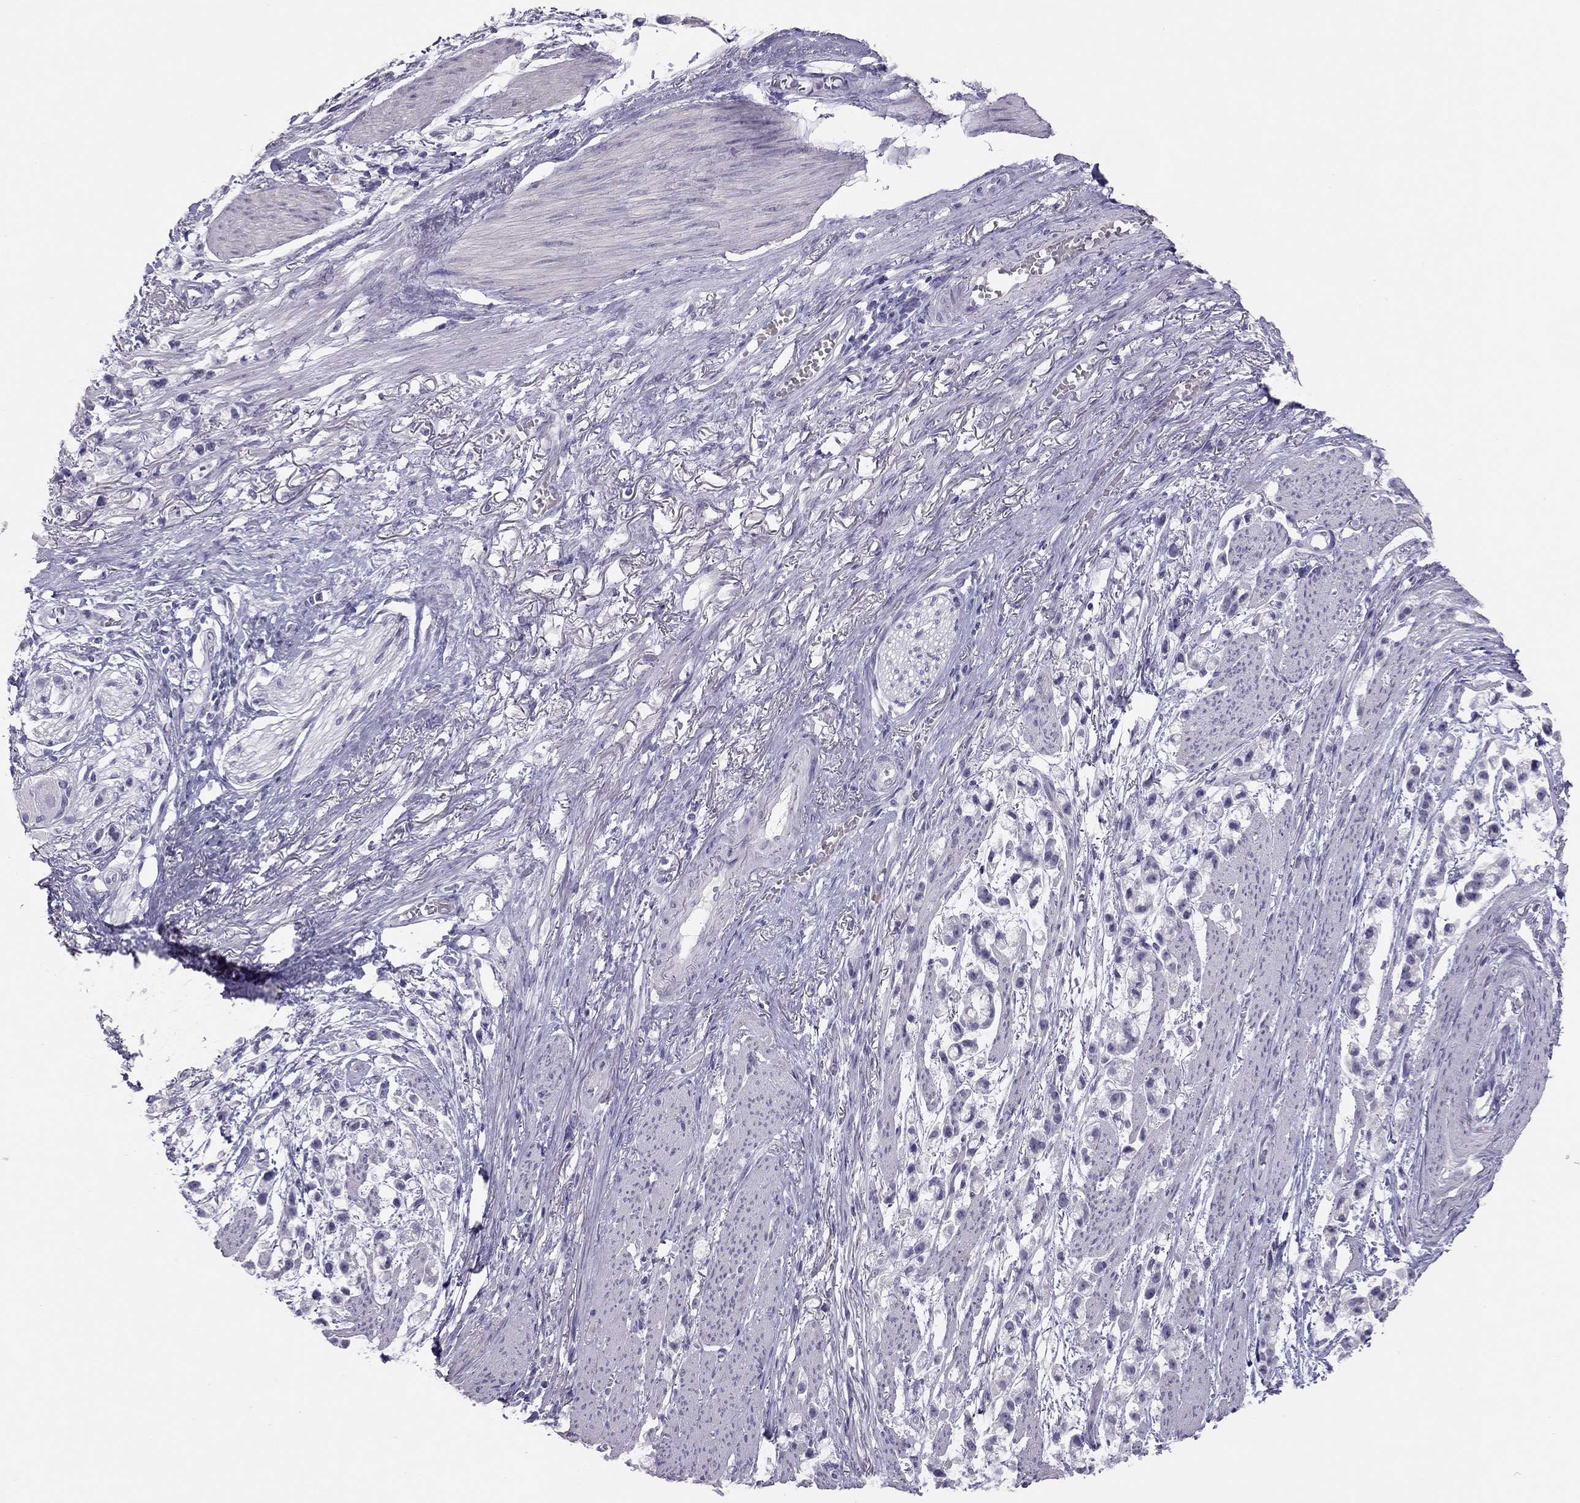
{"staining": {"intensity": "negative", "quantity": "none", "location": "none"}, "tissue": "stomach cancer", "cell_type": "Tumor cells", "image_type": "cancer", "snomed": [{"axis": "morphology", "description": "Adenocarcinoma, NOS"}, {"axis": "topography", "description": "Stomach"}], "caption": "The immunohistochemistry (IHC) histopathology image has no significant positivity in tumor cells of stomach cancer tissue.", "gene": "SPATA12", "patient": {"sex": "female", "age": 81}}